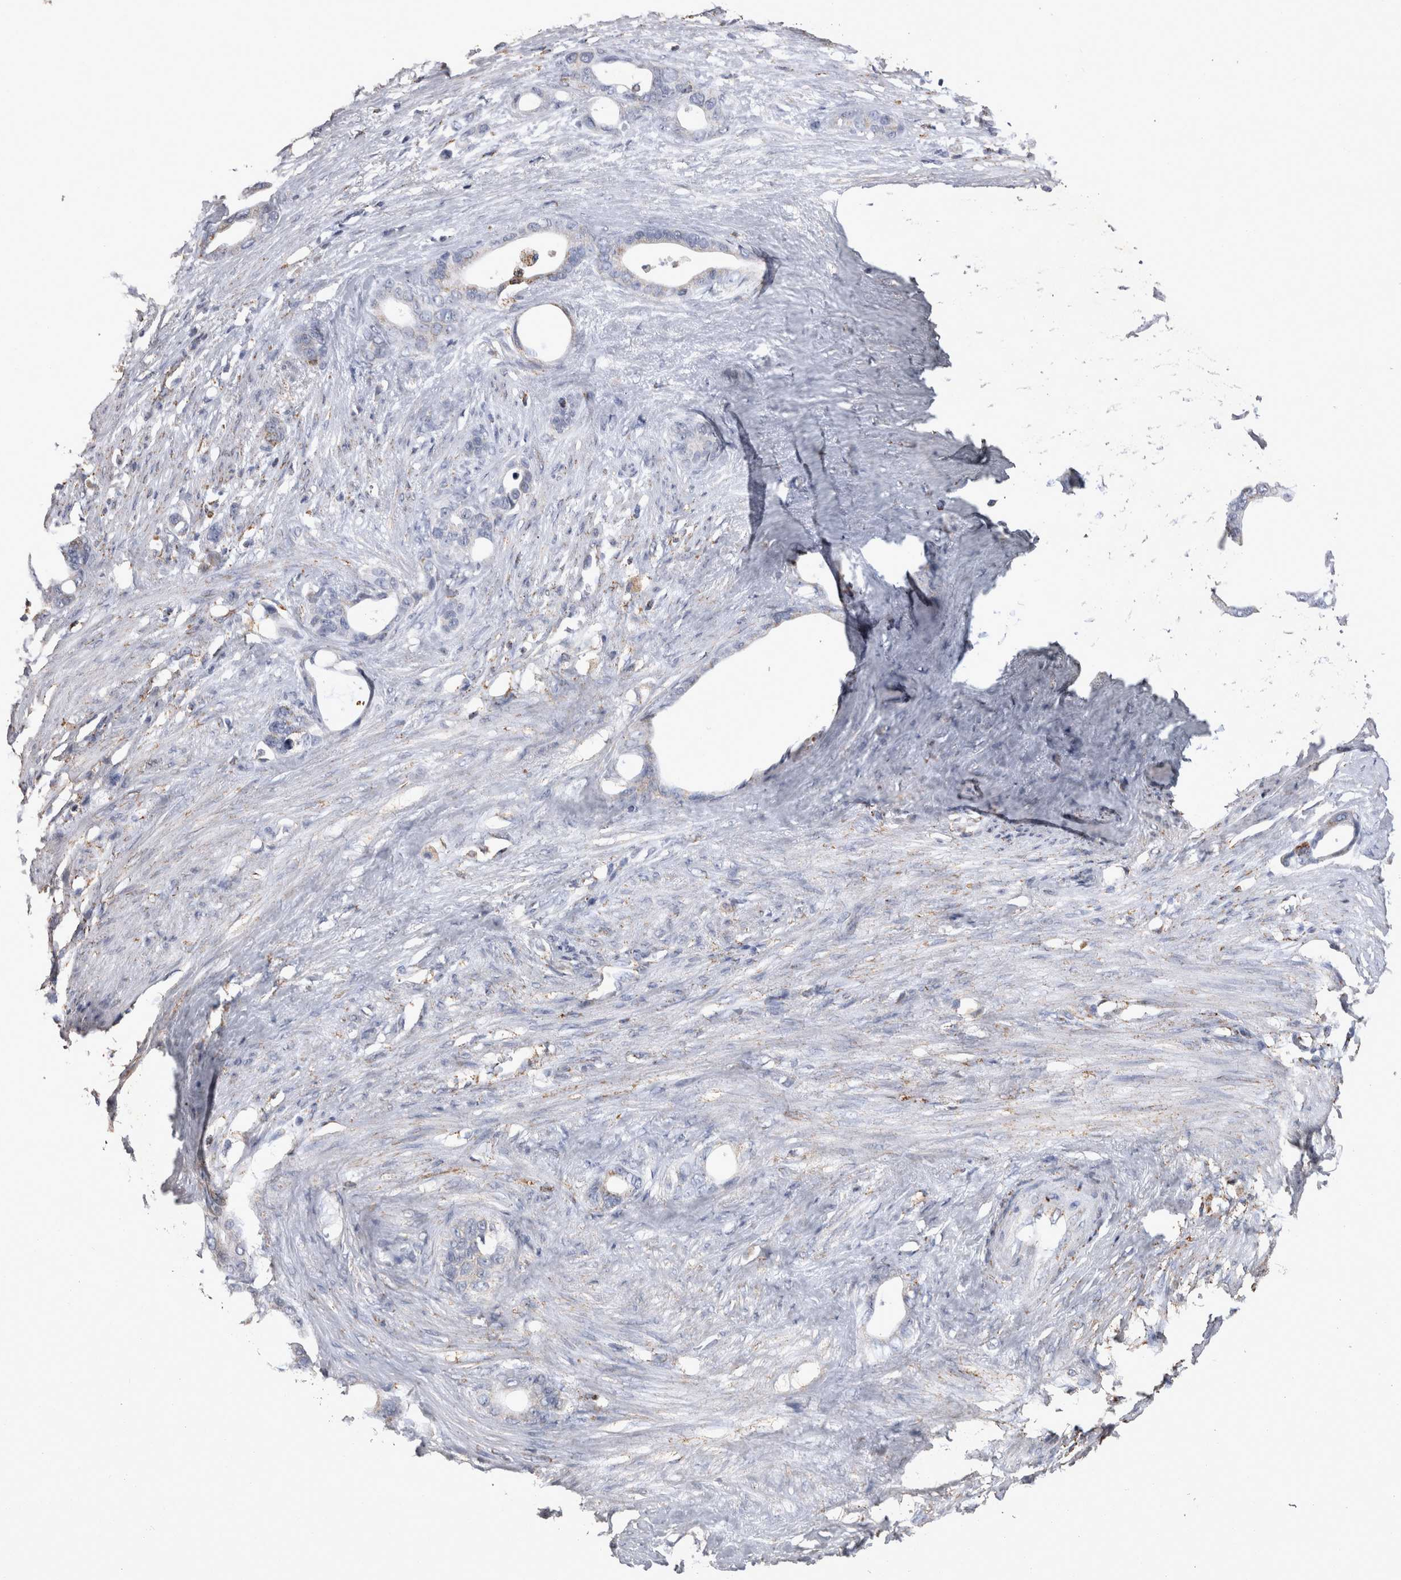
{"staining": {"intensity": "negative", "quantity": "none", "location": "none"}, "tissue": "stomach cancer", "cell_type": "Tumor cells", "image_type": "cancer", "snomed": [{"axis": "morphology", "description": "Adenocarcinoma, NOS"}, {"axis": "topography", "description": "Stomach"}], "caption": "The micrograph displays no staining of tumor cells in stomach cancer.", "gene": "DKK3", "patient": {"sex": "female", "age": 75}}